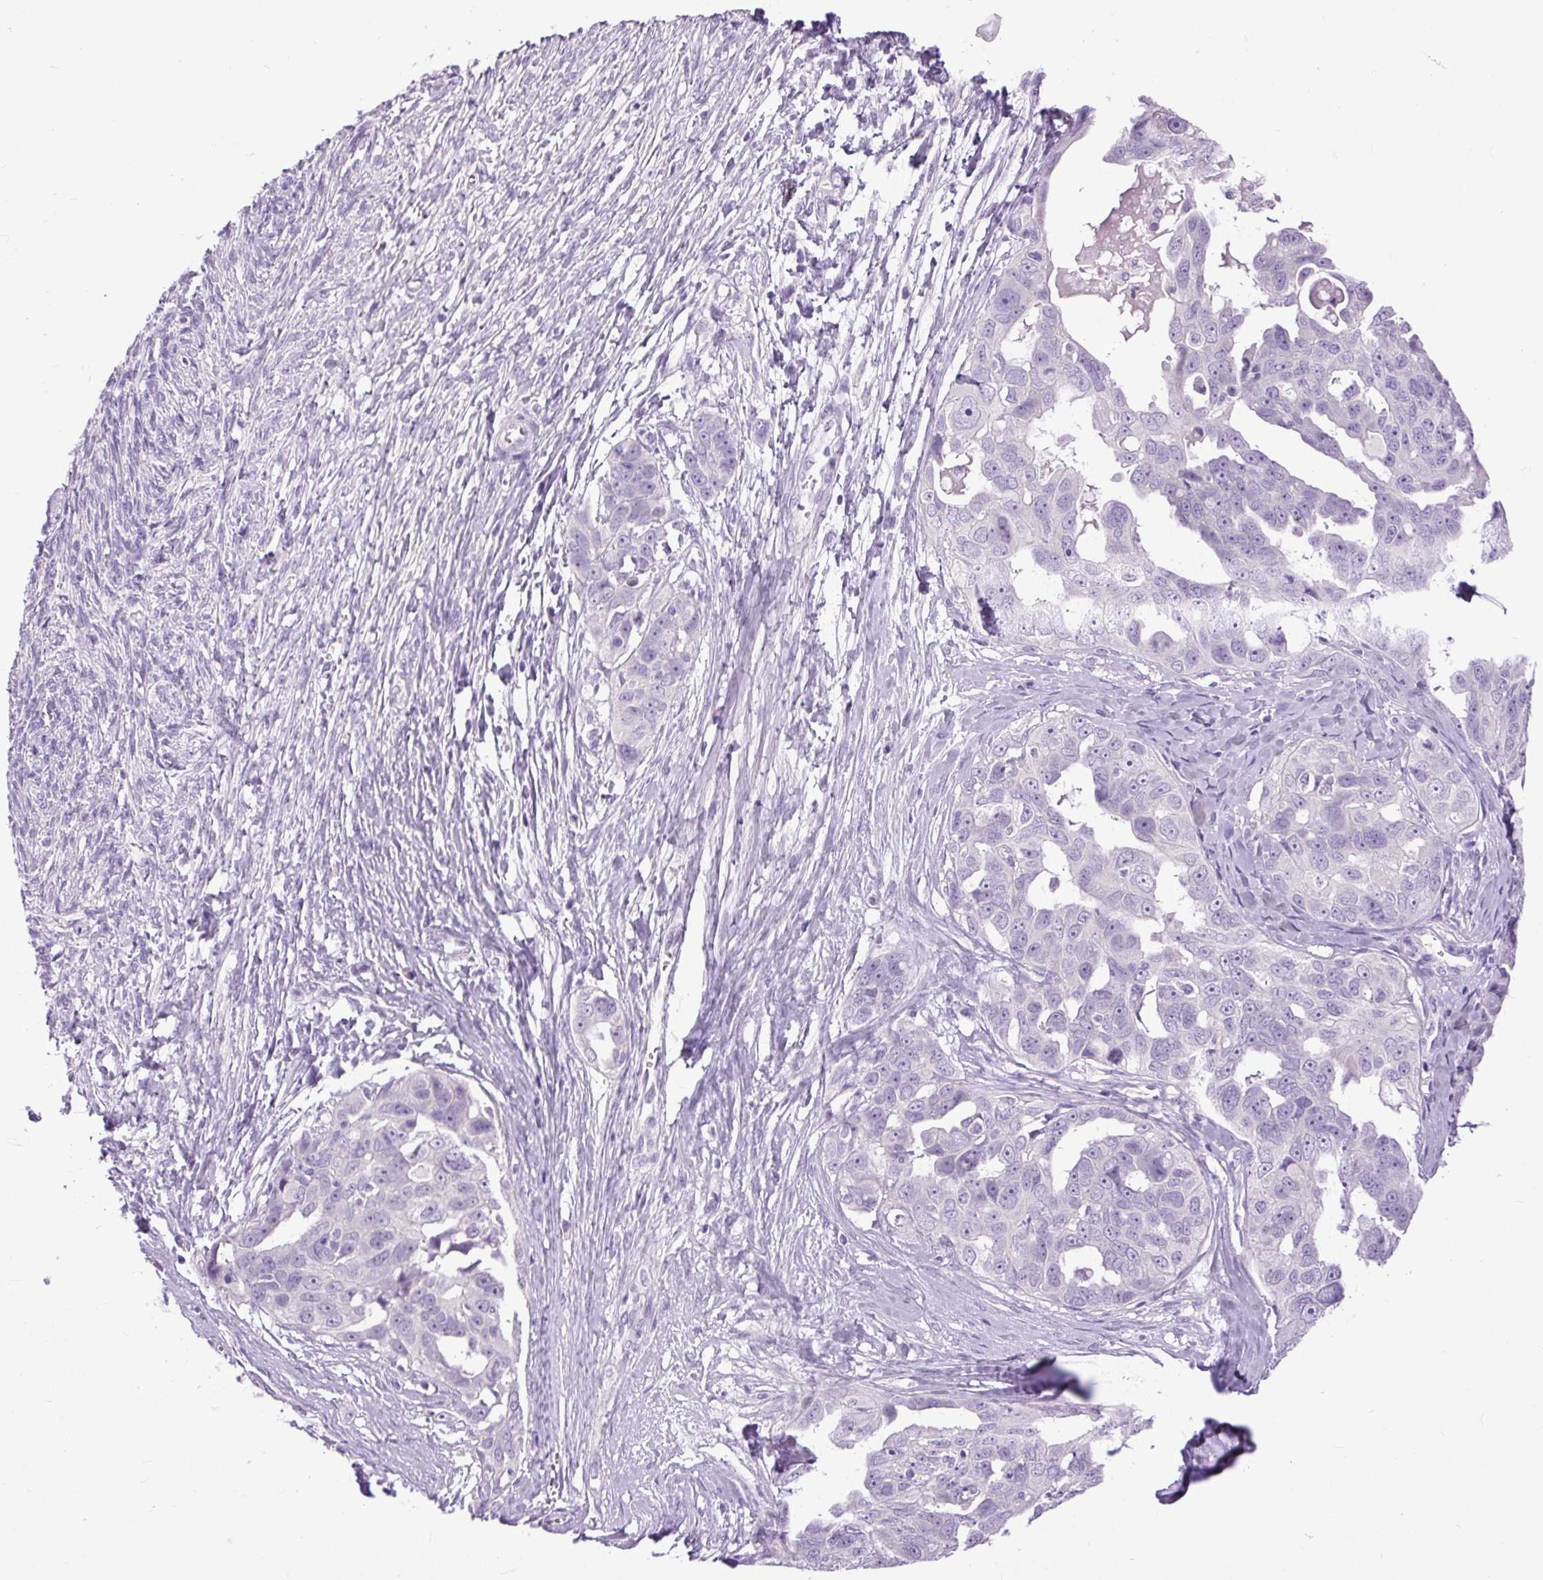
{"staining": {"intensity": "negative", "quantity": "none", "location": "none"}, "tissue": "ovarian cancer", "cell_type": "Tumor cells", "image_type": "cancer", "snomed": [{"axis": "morphology", "description": "Carcinoma, endometroid"}, {"axis": "topography", "description": "Ovary"}], "caption": "DAB immunohistochemical staining of human ovarian cancer displays no significant staining in tumor cells.", "gene": "FABP7", "patient": {"sex": "female", "age": 70}}